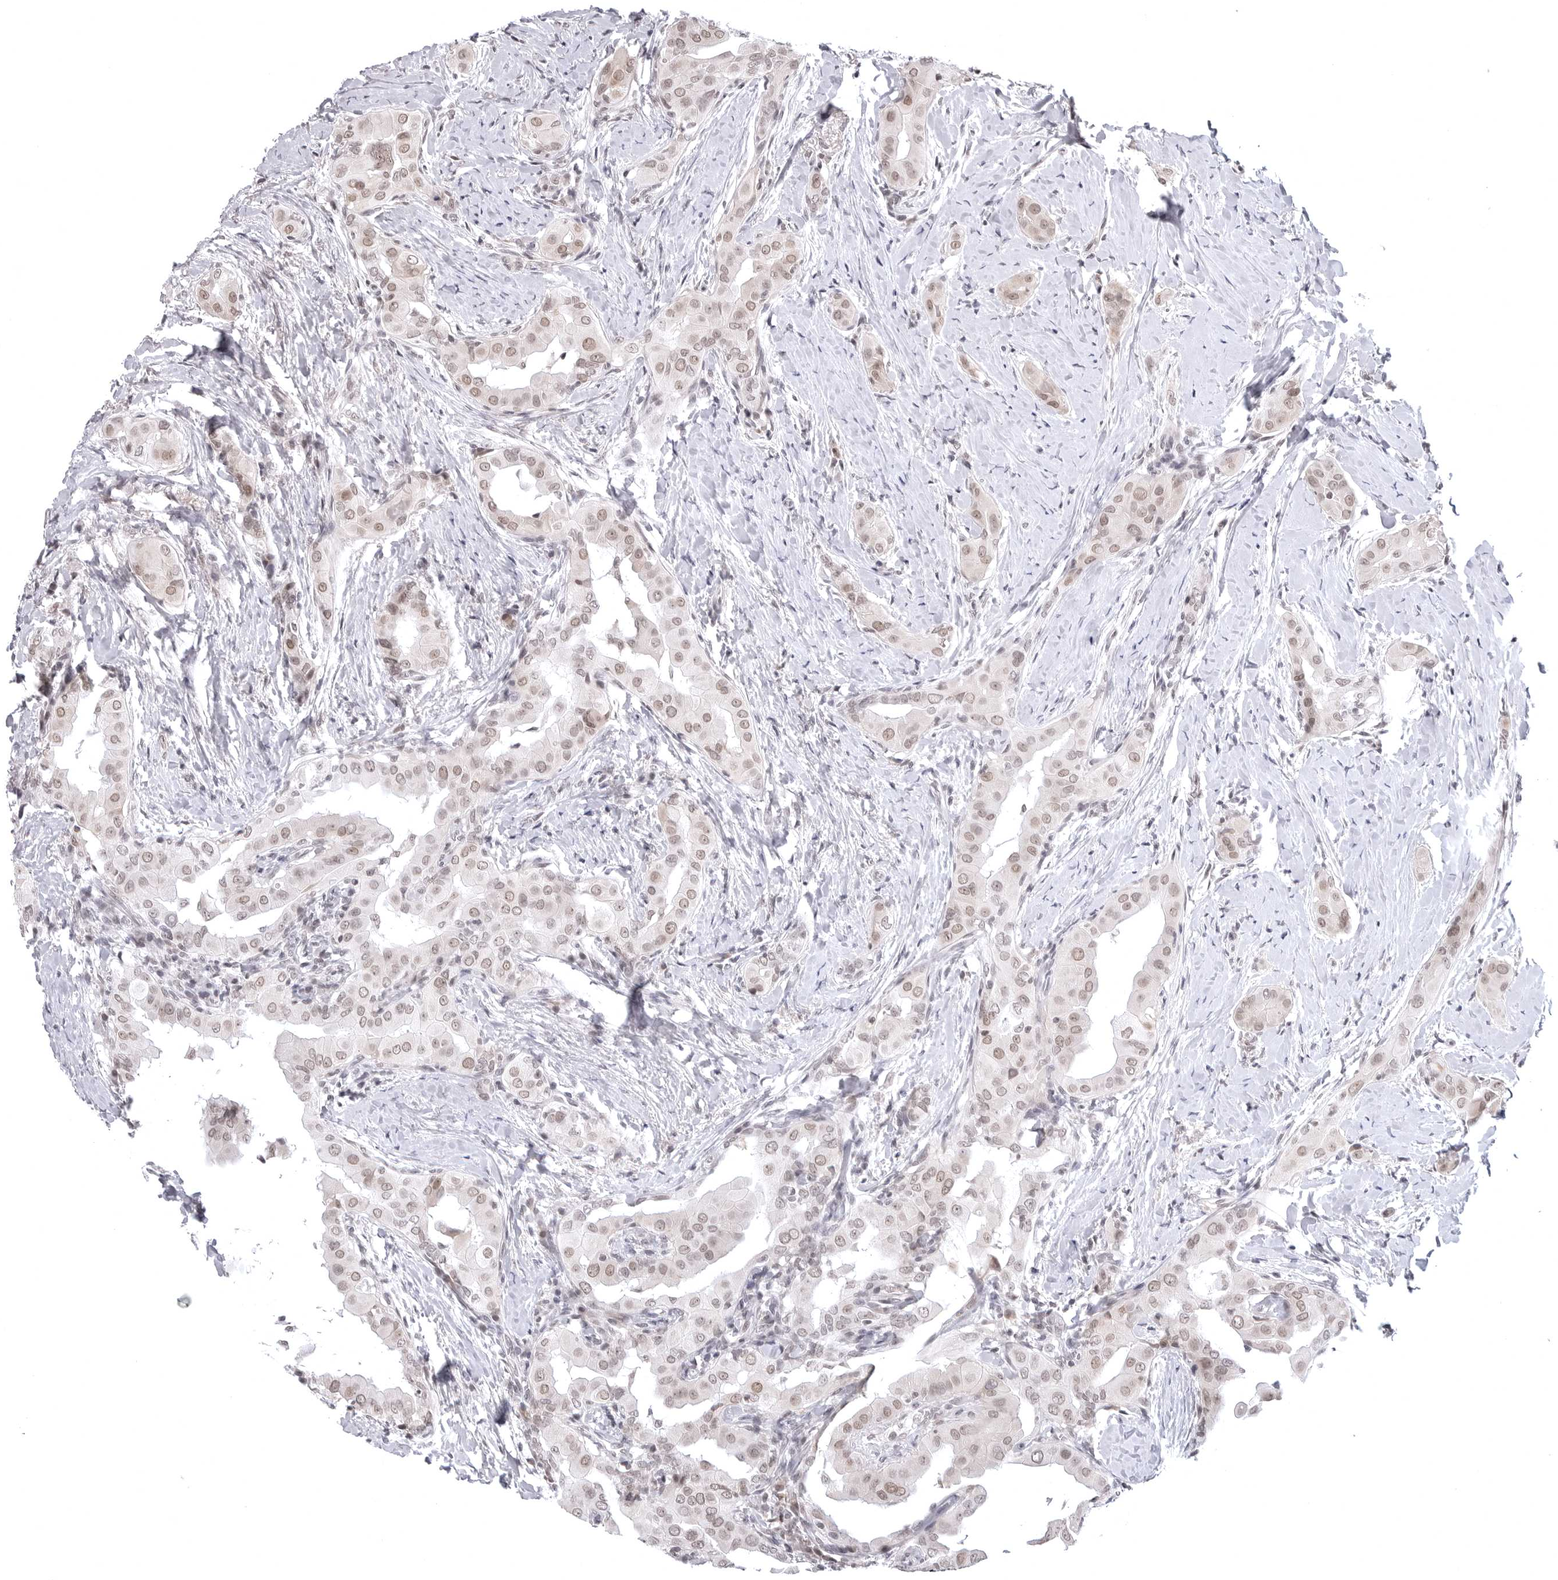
{"staining": {"intensity": "moderate", "quantity": ">75%", "location": "nuclear"}, "tissue": "thyroid cancer", "cell_type": "Tumor cells", "image_type": "cancer", "snomed": [{"axis": "morphology", "description": "Papillary adenocarcinoma, NOS"}, {"axis": "topography", "description": "Thyroid gland"}], "caption": "Immunohistochemistry (IHC) (DAB (3,3'-diaminobenzidine)) staining of human papillary adenocarcinoma (thyroid) reveals moderate nuclear protein positivity in approximately >75% of tumor cells. (DAB IHC with brightfield microscopy, high magnification).", "gene": "PHF3", "patient": {"sex": "male", "age": 33}}